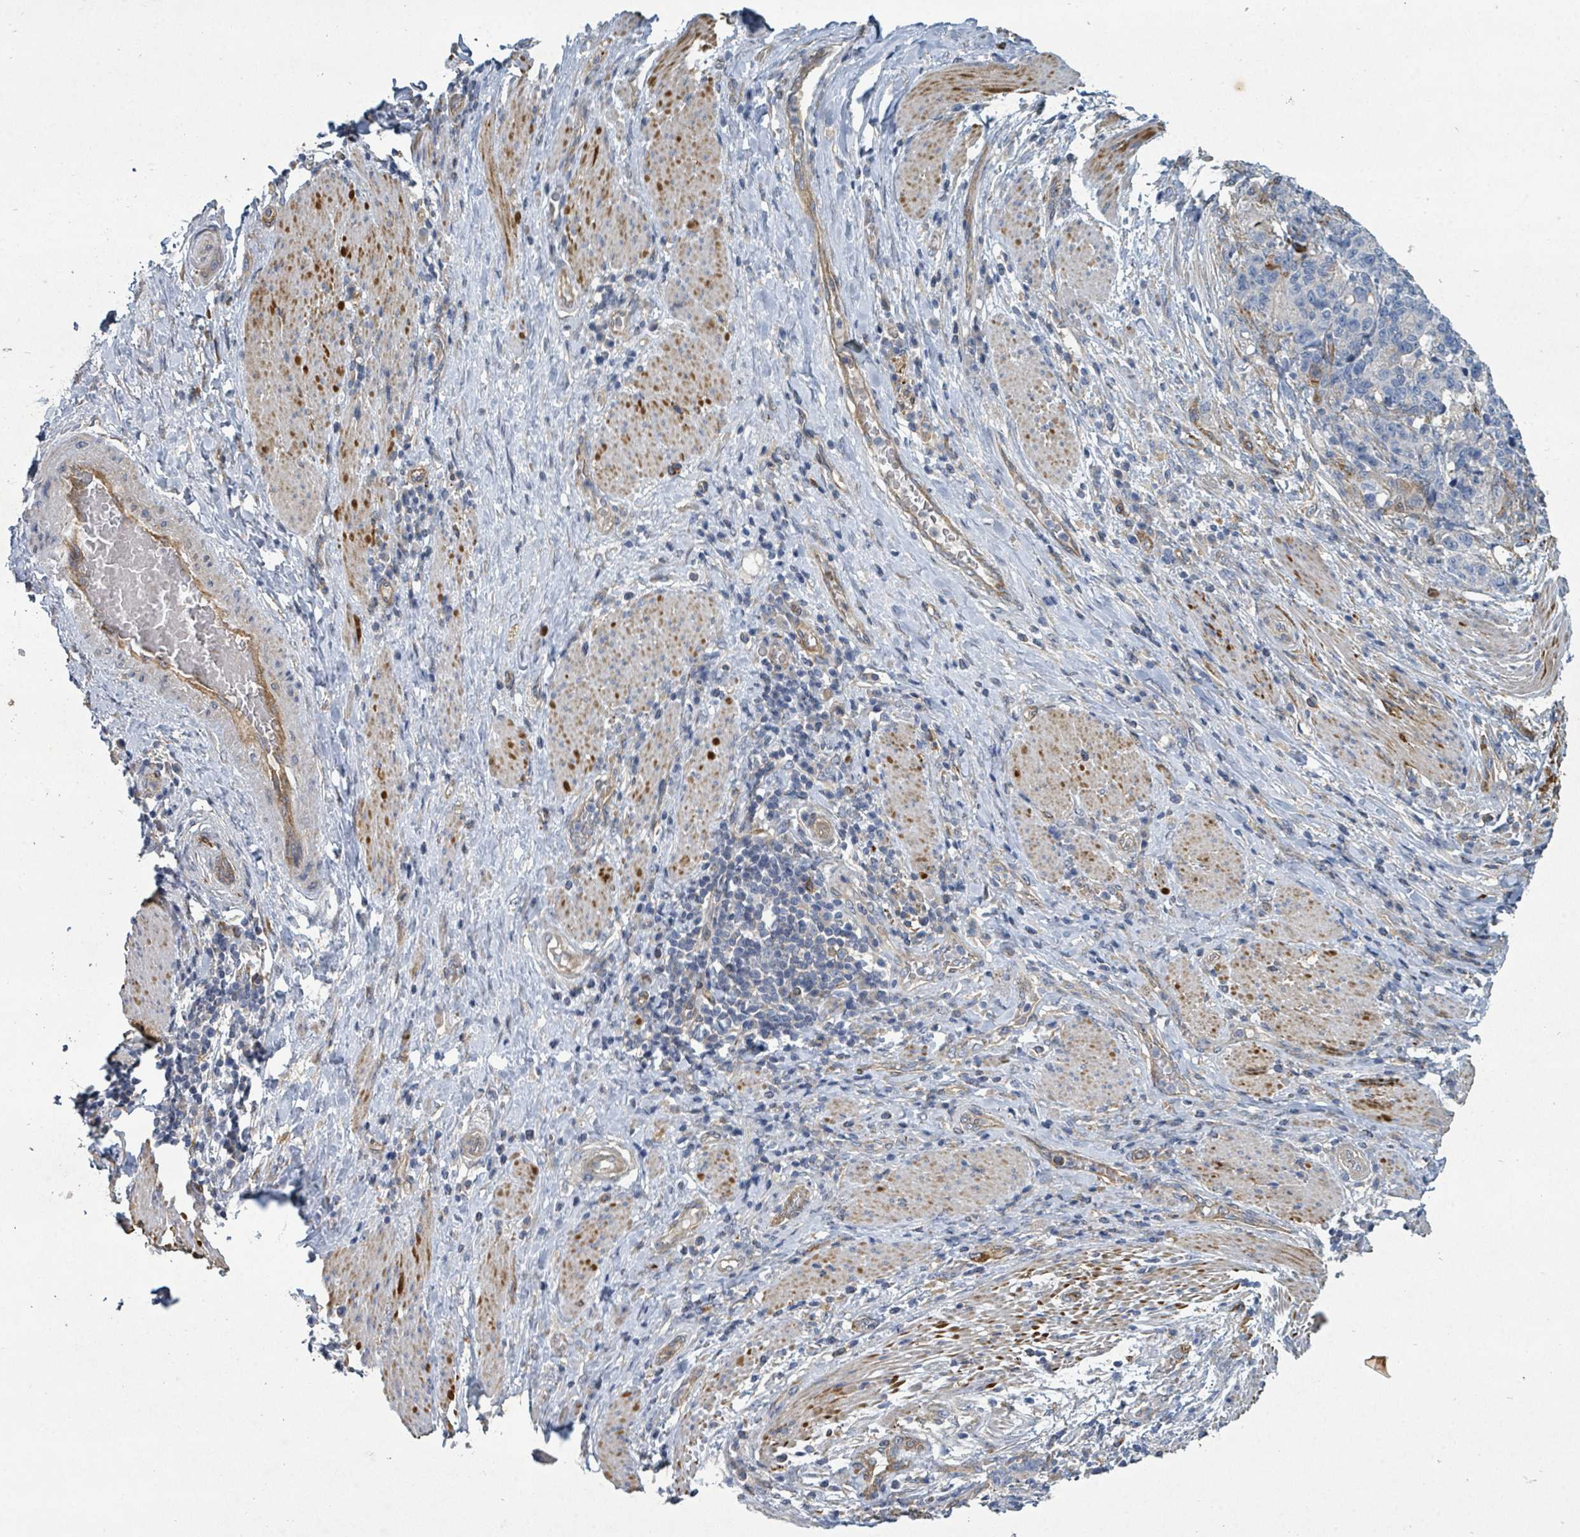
{"staining": {"intensity": "negative", "quantity": "none", "location": "none"}, "tissue": "stomach cancer", "cell_type": "Tumor cells", "image_type": "cancer", "snomed": [{"axis": "morphology", "description": "Normal tissue, NOS"}, {"axis": "morphology", "description": "Adenocarcinoma, NOS"}, {"axis": "topography", "description": "Stomach"}], "caption": "IHC of human adenocarcinoma (stomach) reveals no staining in tumor cells.", "gene": "IFIT1", "patient": {"sex": "female", "age": 64}}